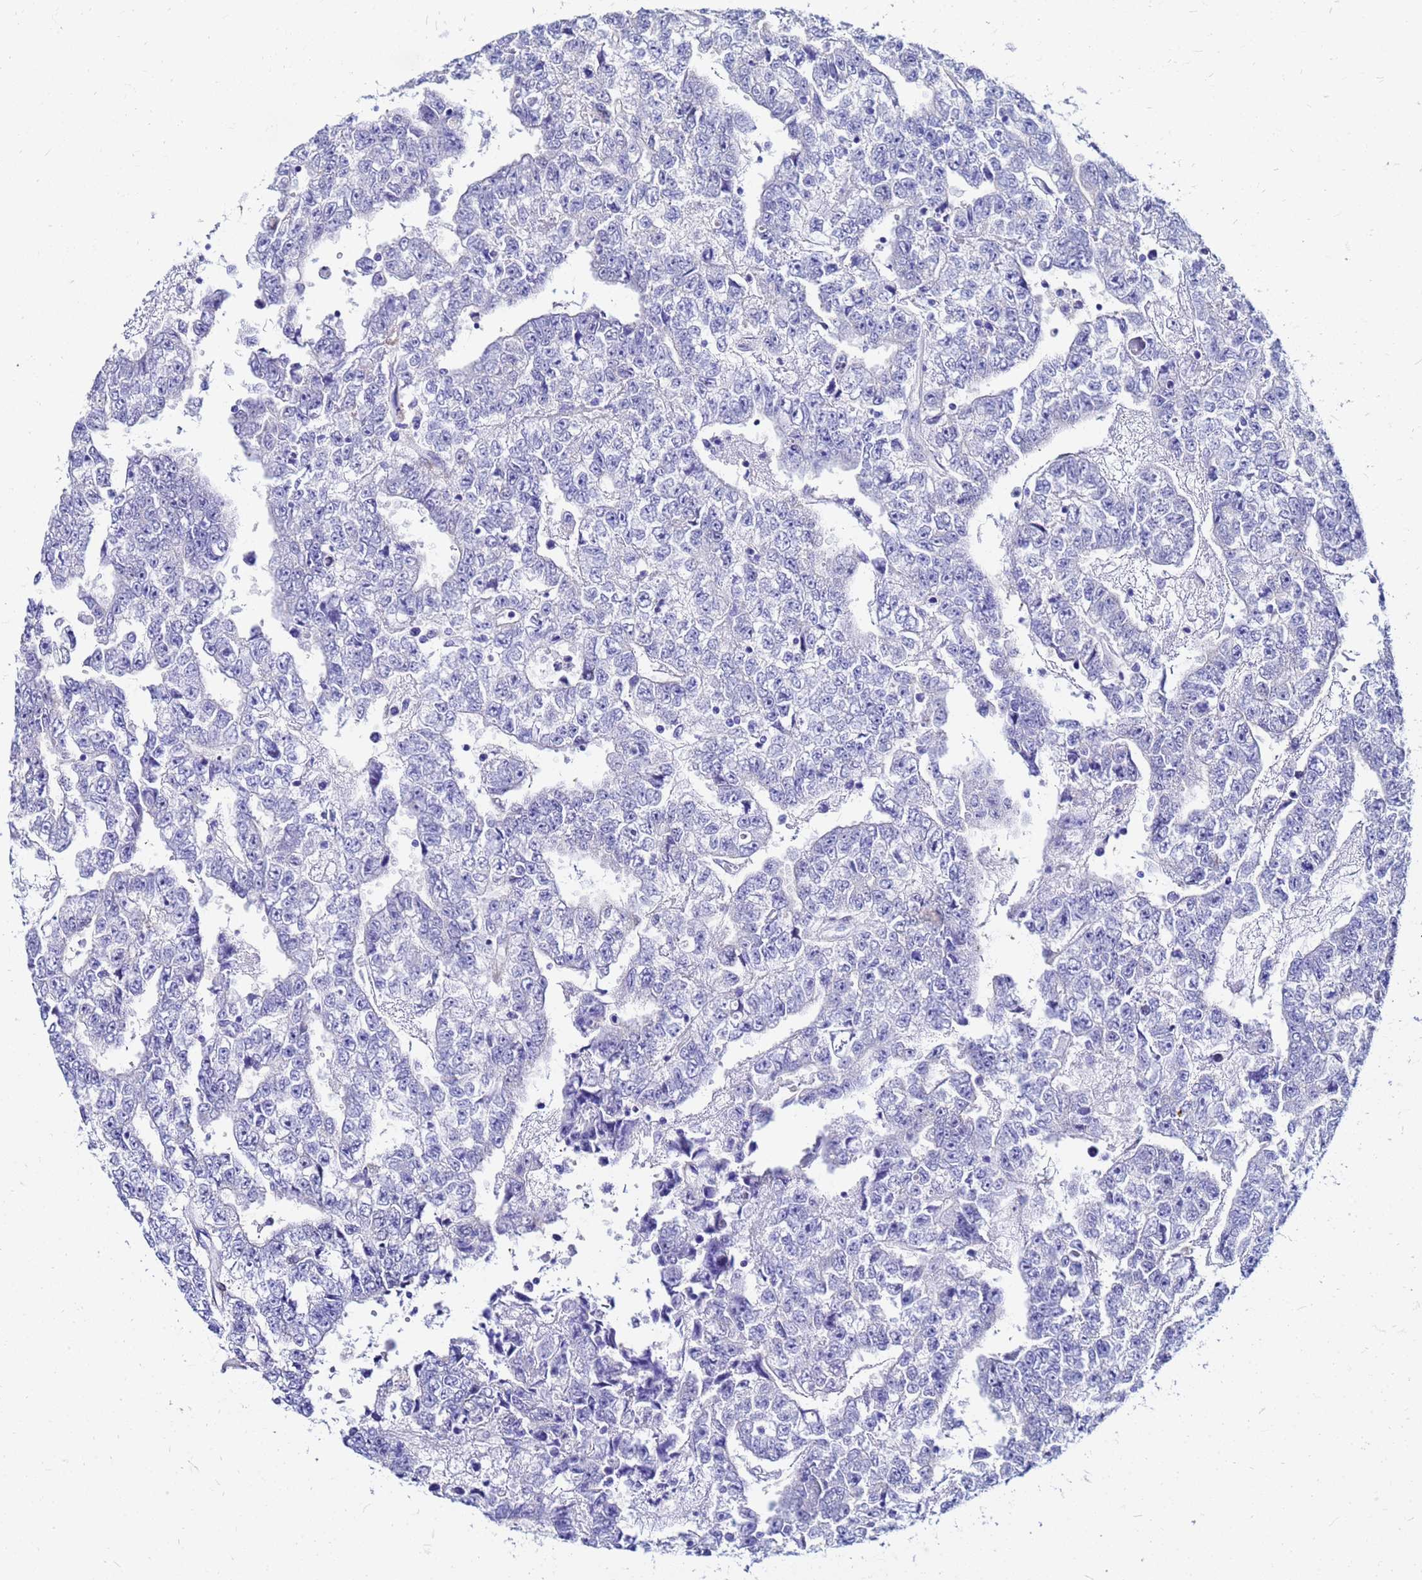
{"staining": {"intensity": "negative", "quantity": "none", "location": "none"}, "tissue": "testis cancer", "cell_type": "Tumor cells", "image_type": "cancer", "snomed": [{"axis": "morphology", "description": "Carcinoma, Embryonal, NOS"}, {"axis": "topography", "description": "Testis"}], "caption": "Immunohistochemistry (IHC) of testis cancer (embryonal carcinoma) exhibits no staining in tumor cells.", "gene": "PPP1R14C", "patient": {"sex": "male", "age": 25}}